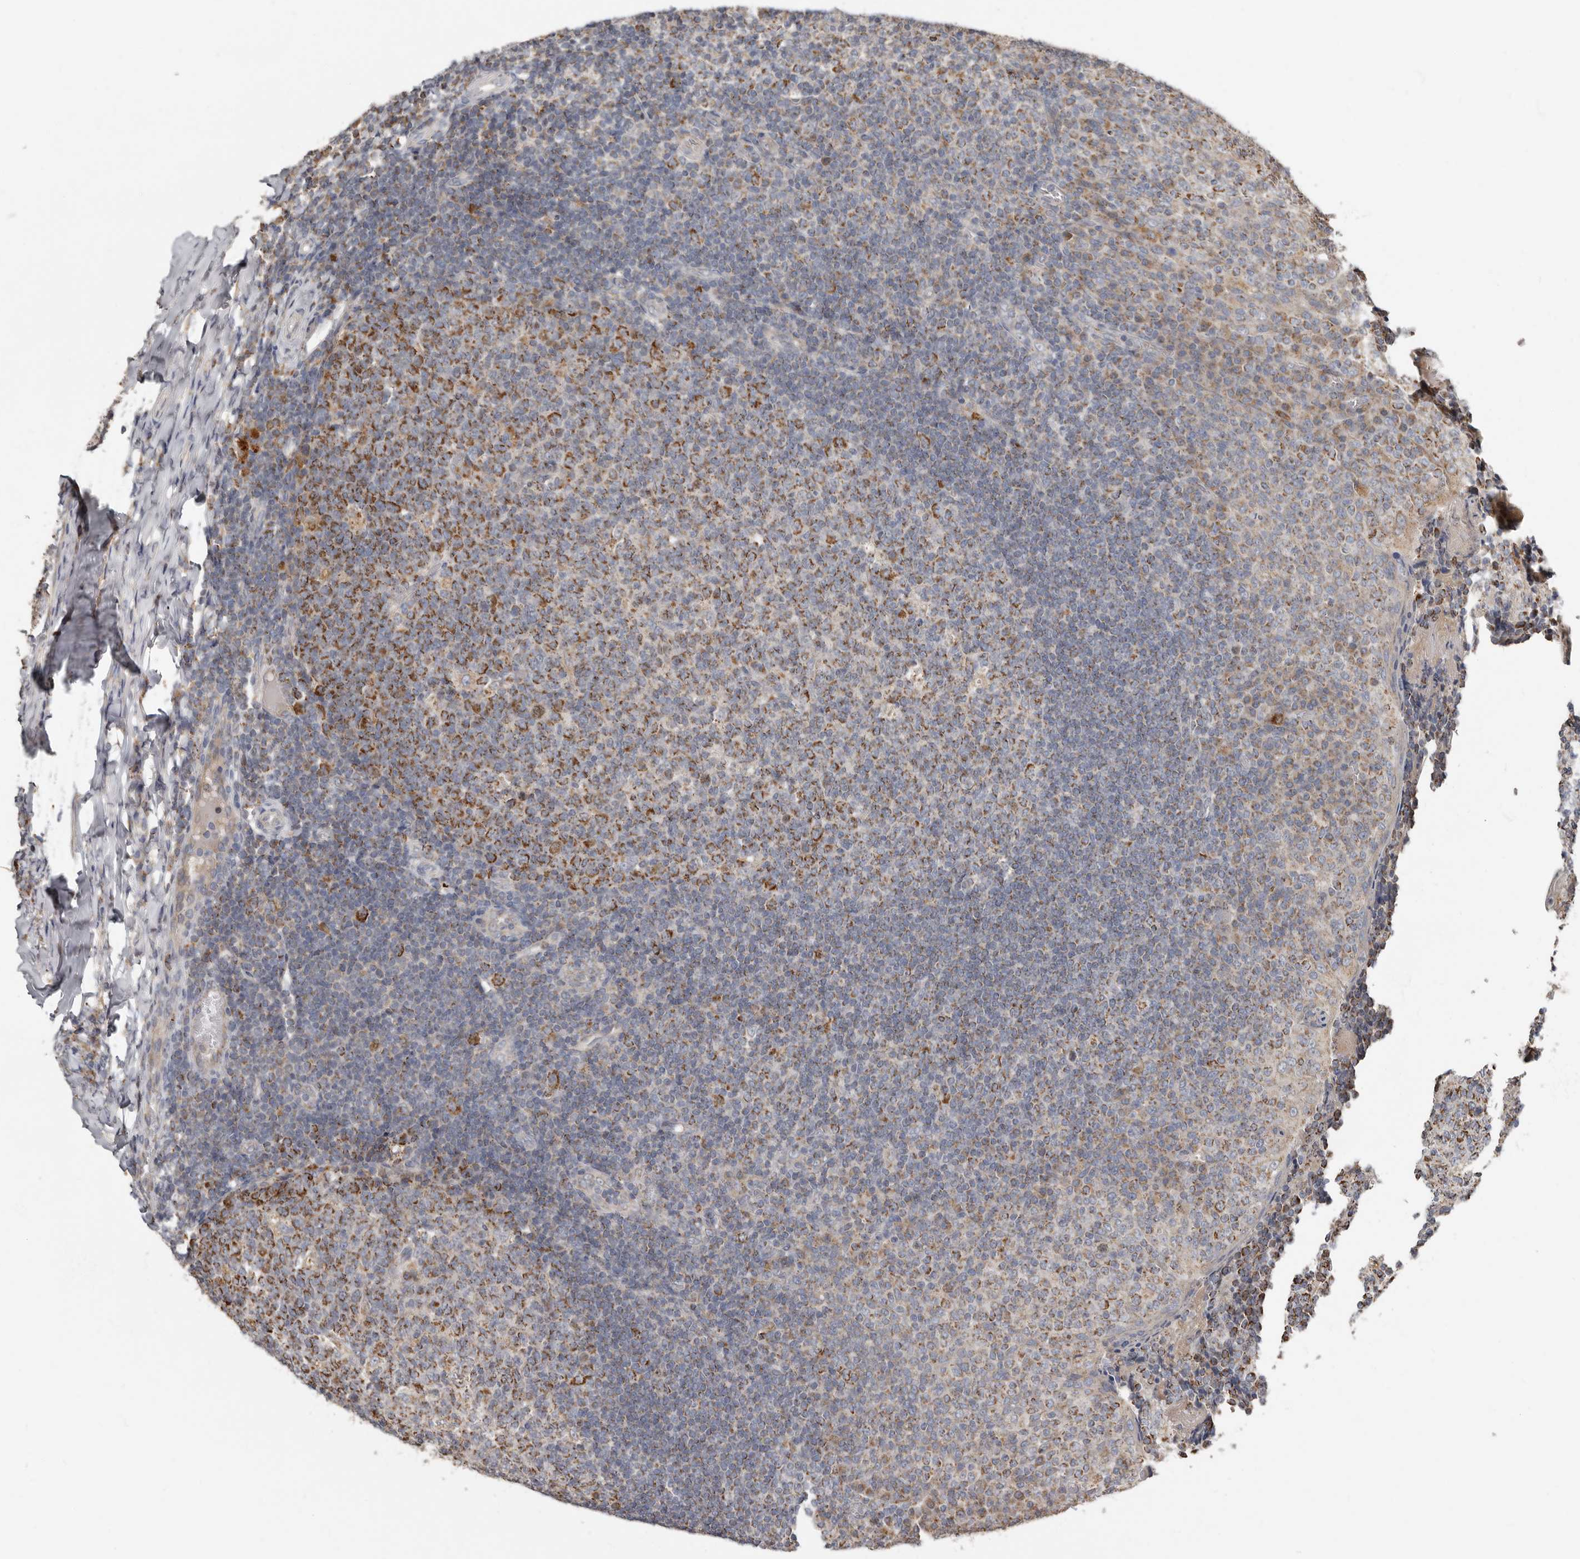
{"staining": {"intensity": "strong", "quantity": "25%-75%", "location": "cytoplasmic/membranous"}, "tissue": "tonsil", "cell_type": "Germinal center cells", "image_type": "normal", "snomed": [{"axis": "morphology", "description": "Normal tissue, NOS"}, {"axis": "topography", "description": "Tonsil"}], "caption": "This is an image of immunohistochemistry (IHC) staining of unremarkable tonsil, which shows strong expression in the cytoplasmic/membranous of germinal center cells.", "gene": "KIF26B", "patient": {"sex": "female", "age": 19}}